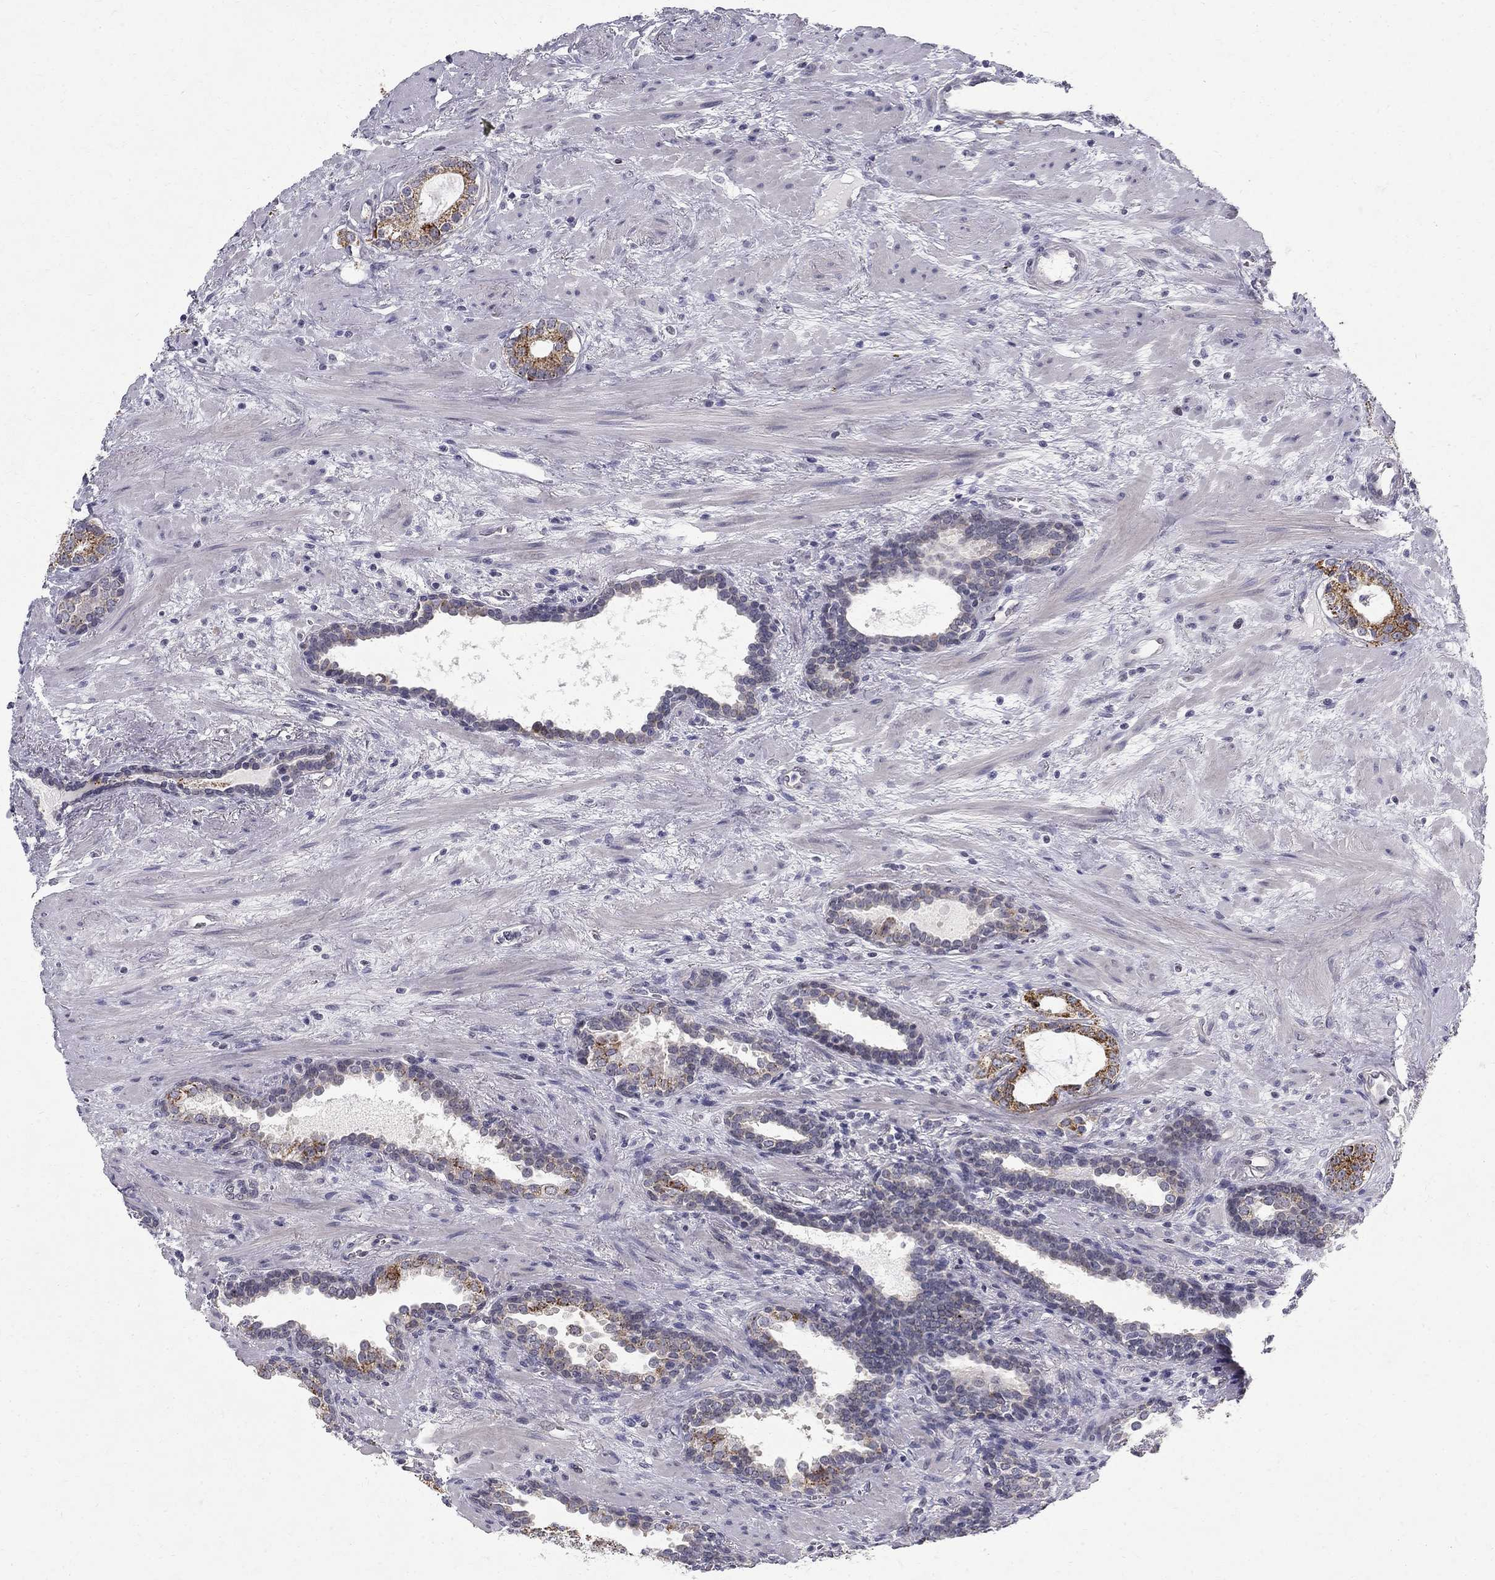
{"staining": {"intensity": "strong", "quantity": "<25%", "location": "cytoplasmic/membranous"}, "tissue": "prostate cancer", "cell_type": "Tumor cells", "image_type": "cancer", "snomed": [{"axis": "morphology", "description": "Adenocarcinoma, NOS"}, {"axis": "topography", "description": "Prostate"}], "caption": "The immunohistochemical stain highlights strong cytoplasmic/membranous positivity in tumor cells of prostate cancer tissue.", "gene": "CLIC6", "patient": {"sex": "male", "age": 66}}